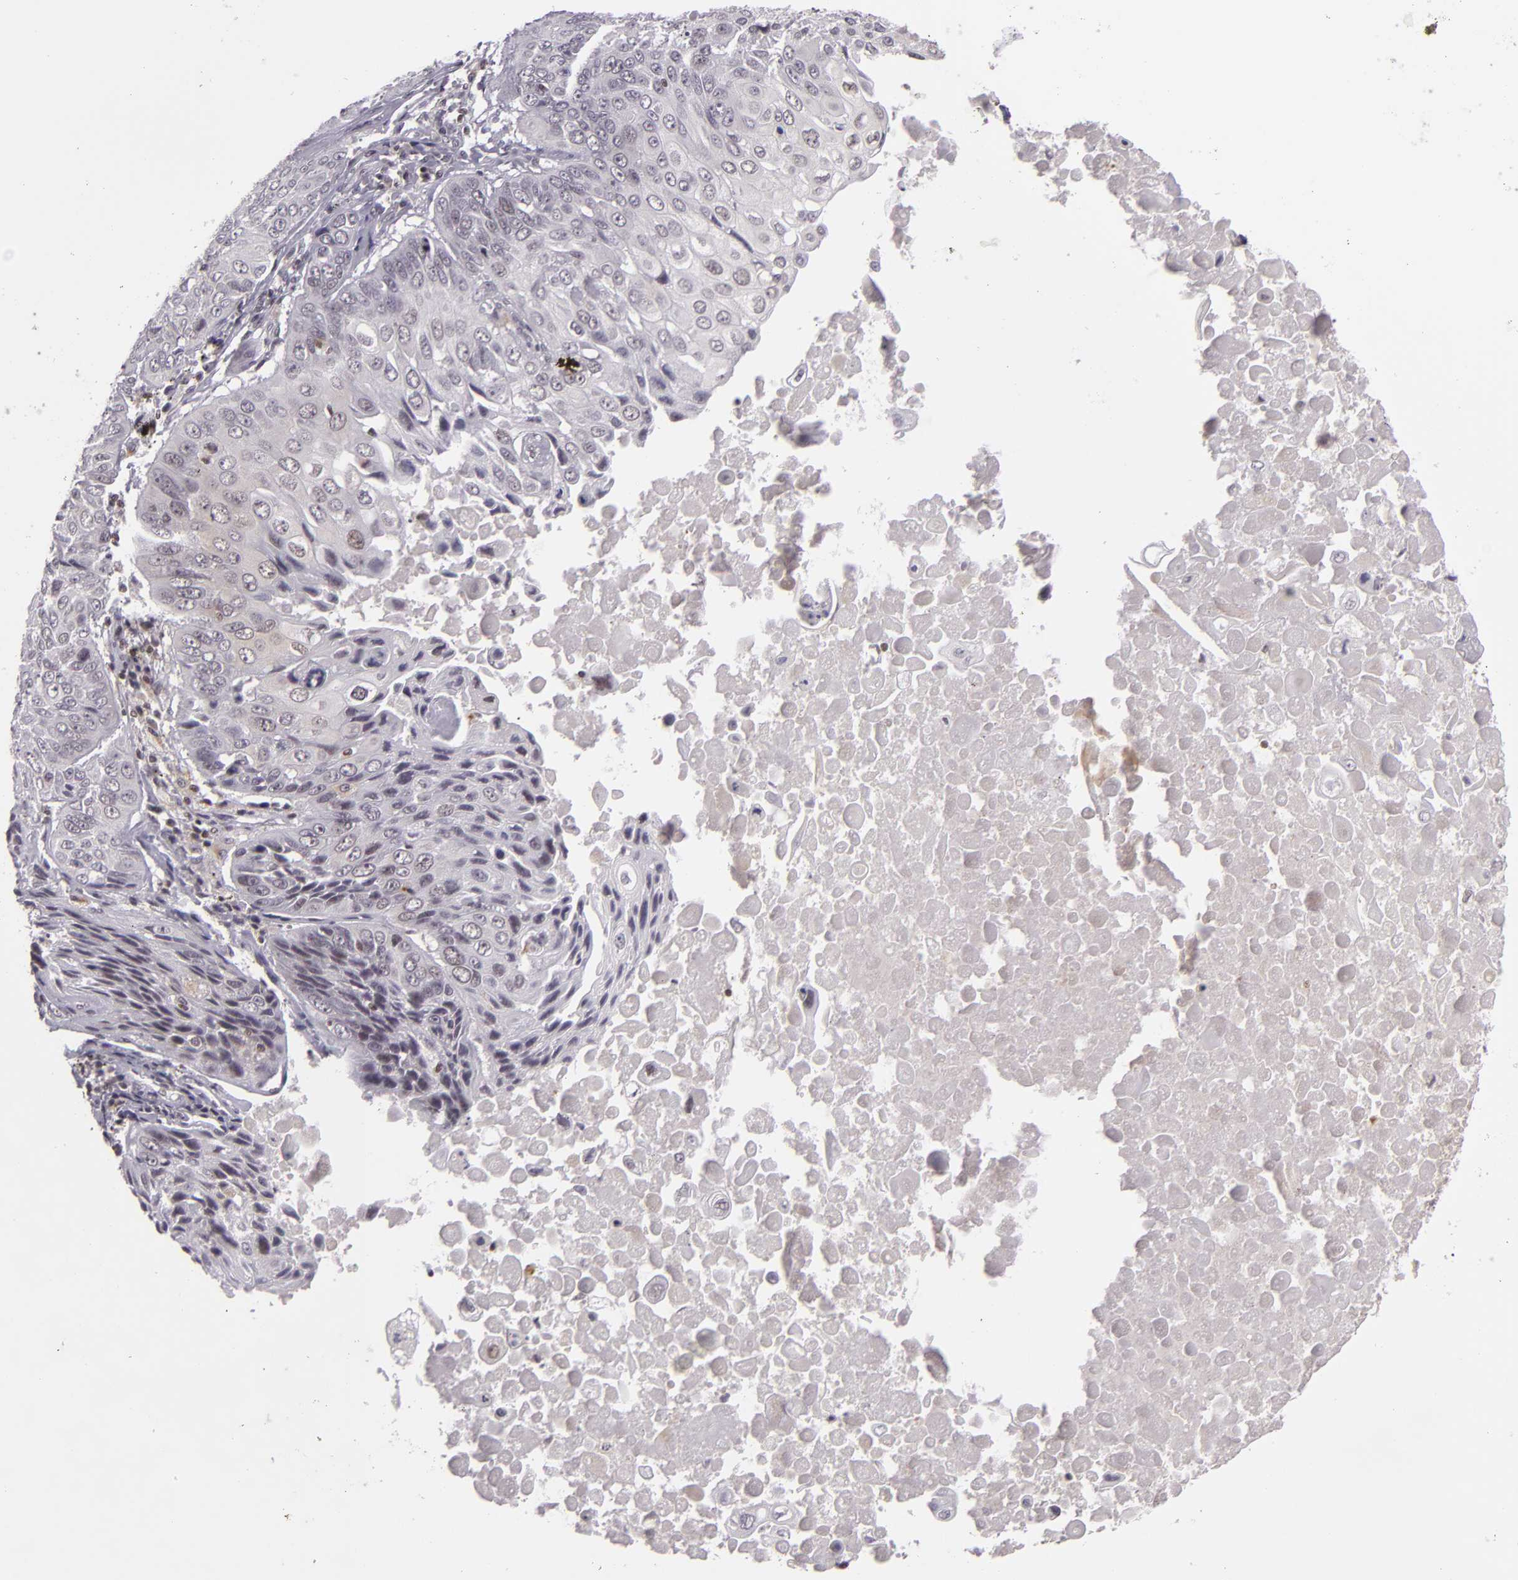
{"staining": {"intensity": "weak", "quantity": "25%-75%", "location": "nuclear"}, "tissue": "lung cancer", "cell_type": "Tumor cells", "image_type": "cancer", "snomed": [{"axis": "morphology", "description": "Adenocarcinoma, NOS"}, {"axis": "topography", "description": "Lung"}], "caption": "Immunohistochemical staining of human lung adenocarcinoma reveals weak nuclear protein expression in approximately 25%-75% of tumor cells.", "gene": "ZFX", "patient": {"sex": "male", "age": 60}}